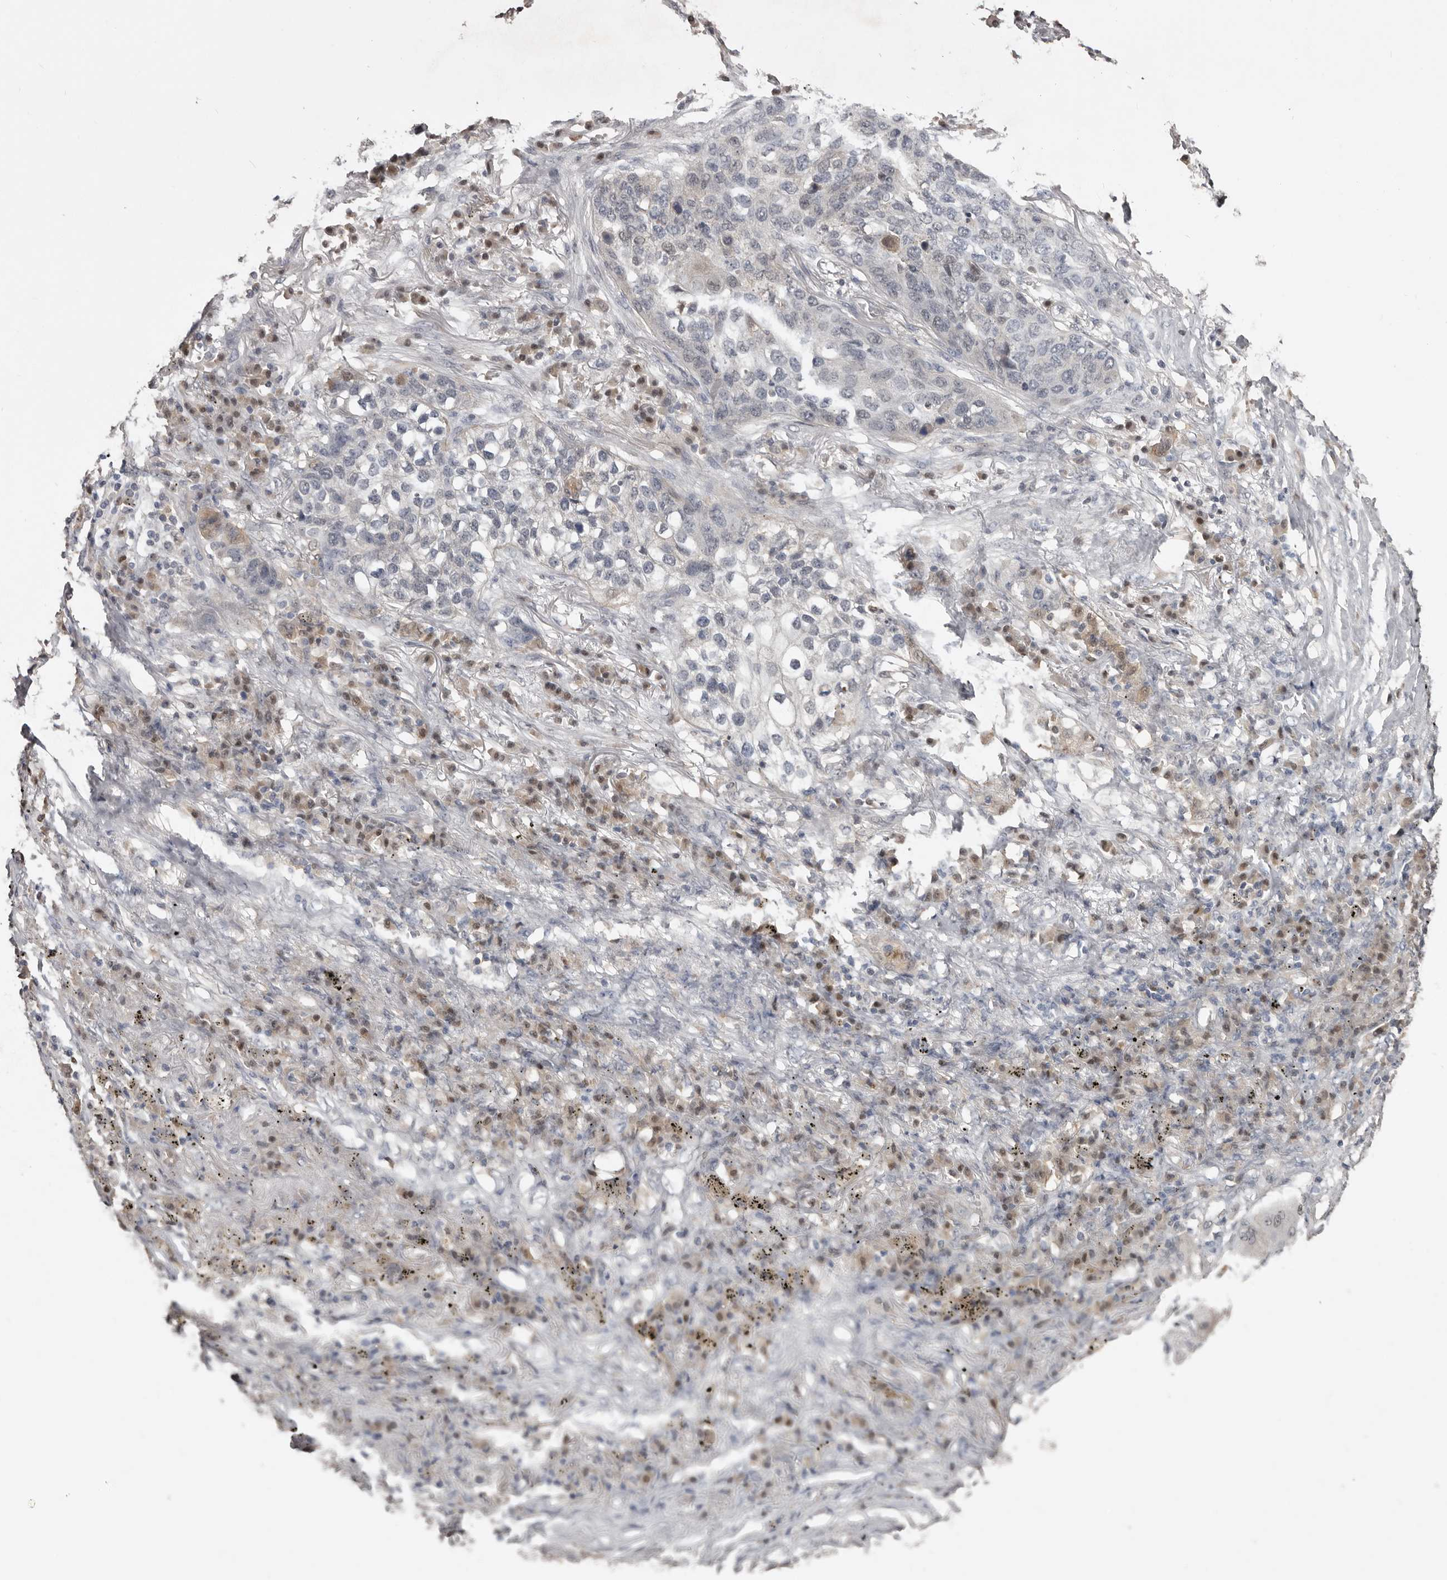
{"staining": {"intensity": "negative", "quantity": "none", "location": "none"}, "tissue": "lung cancer", "cell_type": "Tumor cells", "image_type": "cancer", "snomed": [{"axis": "morphology", "description": "Squamous cell carcinoma, NOS"}, {"axis": "topography", "description": "Lung"}], "caption": "This is an immunohistochemistry (IHC) micrograph of human squamous cell carcinoma (lung). There is no staining in tumor cells.", "gene": "RBKS", "patient": {"sex": "female", "age": 63}}